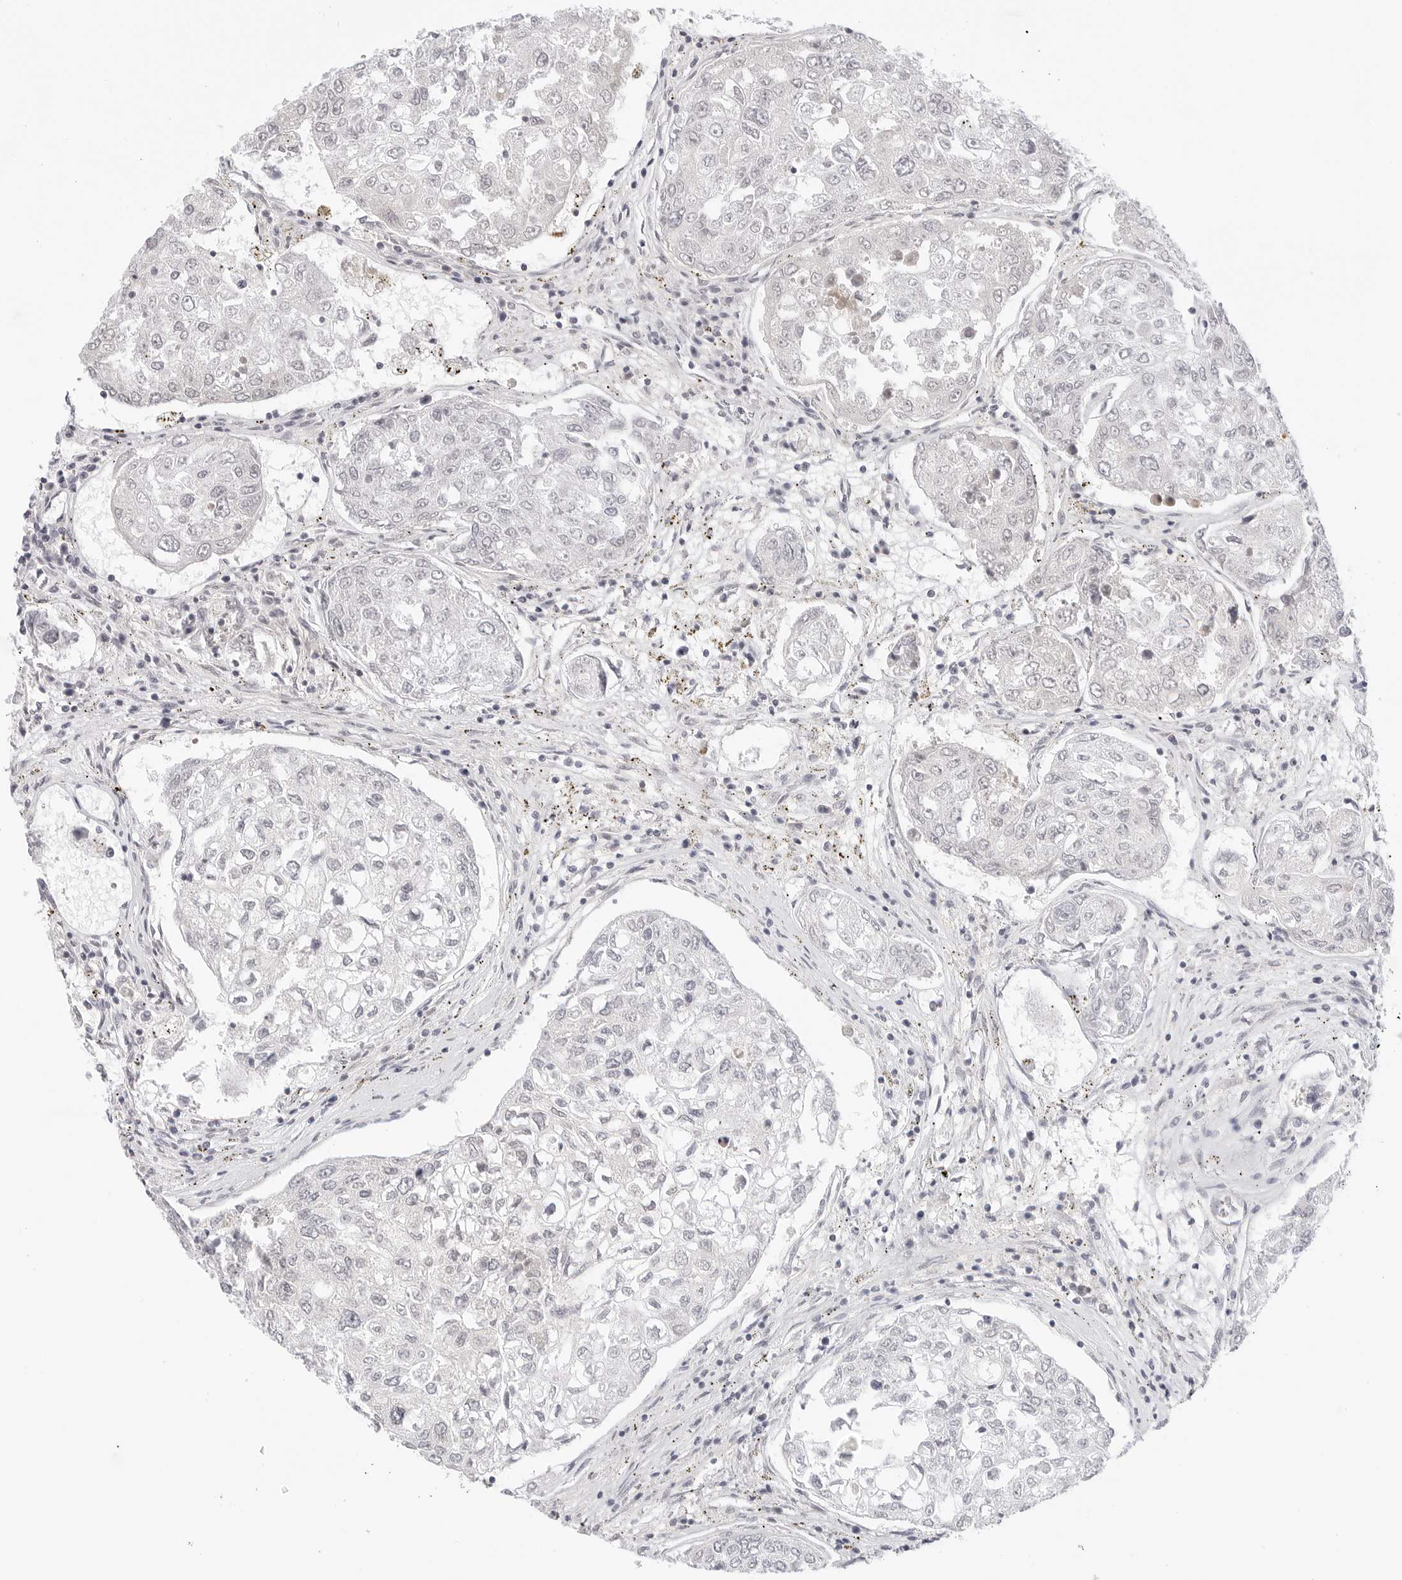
{"staining": {"intensity": "negative", "quantity": "none", "location": "none"}, "tissue": "urothelial cancer", "cell_type": "Tumor cells", "image_type": "cancer", "snomed": [{"axis": "morphology", "description": "Urothelial carcinoma, High grade"}, {"axis": "topography", "description": "Lymph node"}, {"axis": "topography", "description": "Urinary bladder"}], "caption": "Tumor cells are negative for protein expression in human high-grade urothelial carcinoma. (IHC, brightfield microscopy, high magnification).", "gene": "TCP1", "patient": {"sex": "male", "age": 51}}